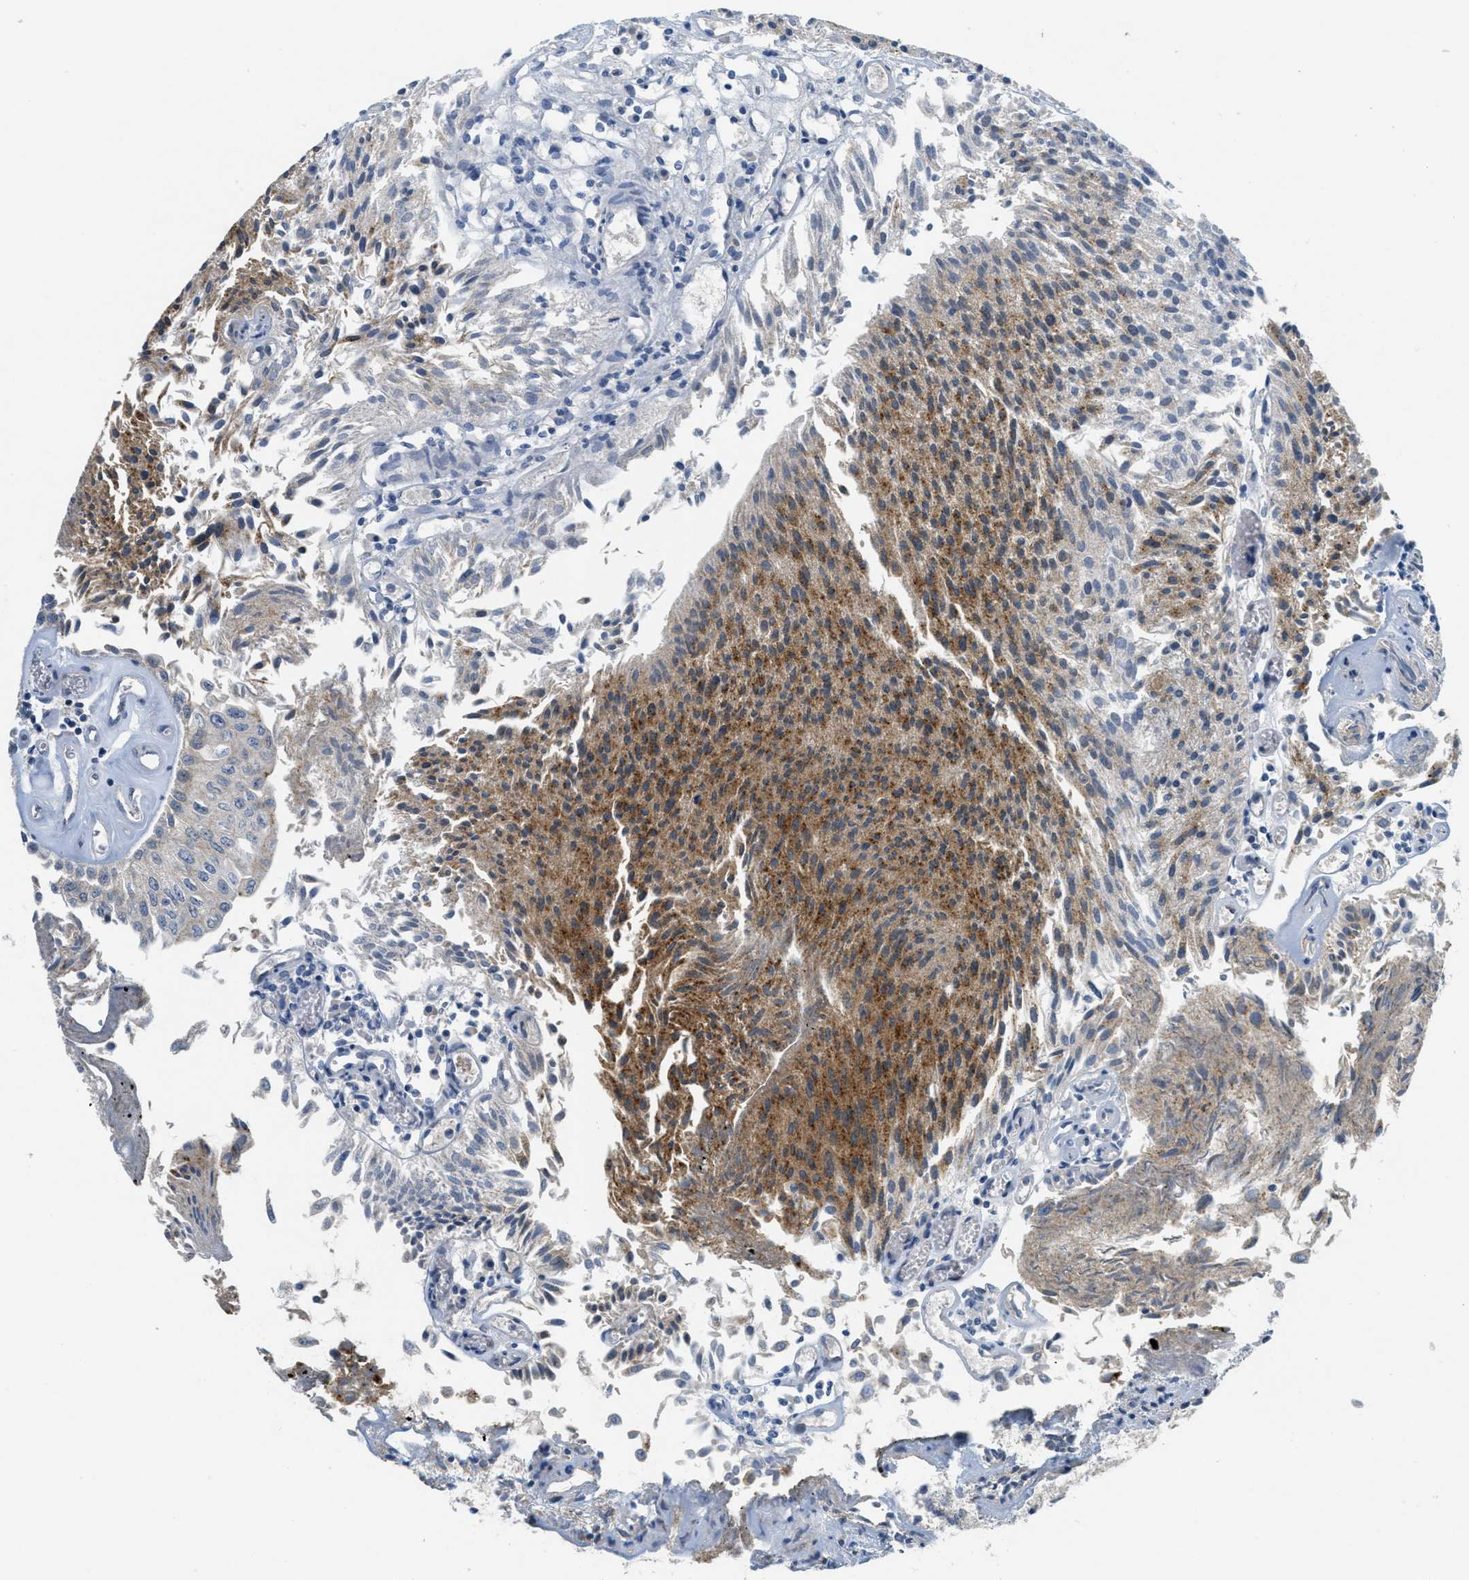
{"staining": {"intensity": "moderate", "quantity": "<25%", "location": "cytoplasmic/membranous"}, "tissue": "urothelial cancer", "cell_type": "Tumor cells", "image_type": "cancer", "snomed": [{"axis": "morphology", "description": "Urothelial carcinoma, Low grade"}, {"axis": "topography", "description": "Urinary bladder"}], "caption": "High-power microscopy captured an immunohistochemistry (IHC) histopathology image of low-grade urothelial carcinoma, revealing moderate cytoplasmic/membranous positivity in approximately <25% of tumor cells. (DAB (3,3'-diaminobenzidine) IHC with brightfield microscopy, high magnification).", "gene": "ZFYVE9", "patient": {"sex": "male", "age": 86}}